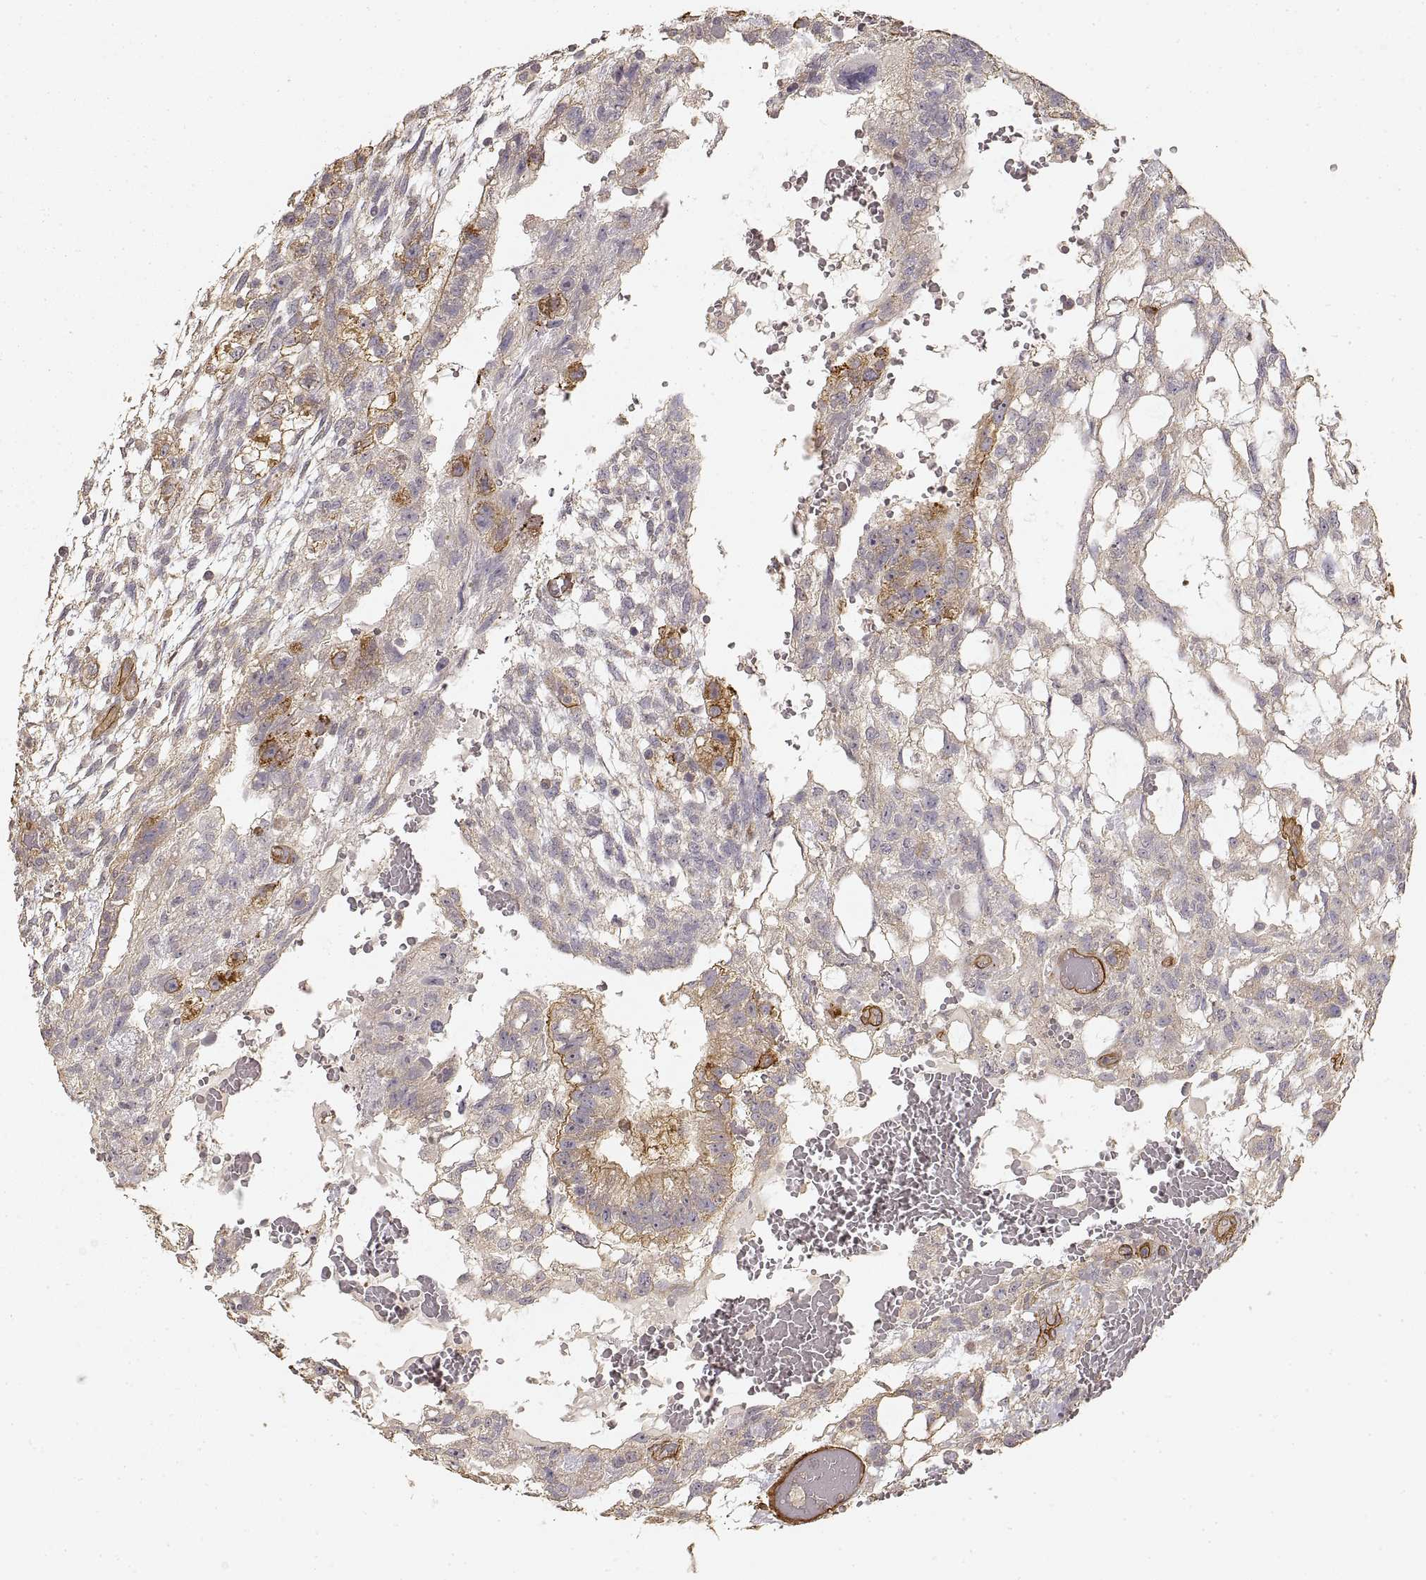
{"staining": {"intensity": "strong", "quantity": "<25%", "location": "cytoplasmic/membranous"}, "tissue": "testis cancer", "cell_type": "Tumor cells", "image_type": "cancer", "snomed": [{"axis": "morphology", "description": "Carcinoma, Embryonal, NOS"}, {"axis": "topography", "description": "Testis"}], "caption": "Testis cancer (embryonal carcinoma) stained for a protein displays strong cytoplasmic/membranous positivity in tumor cells. Using DAB (3,3'-diaminobenzidine) (brown) and hematoxylin (blue) stains, captured at high magnification using brightfield microscopy.", "gene": "LAMA4", "patient": {"sex": "male", "age": 32}}